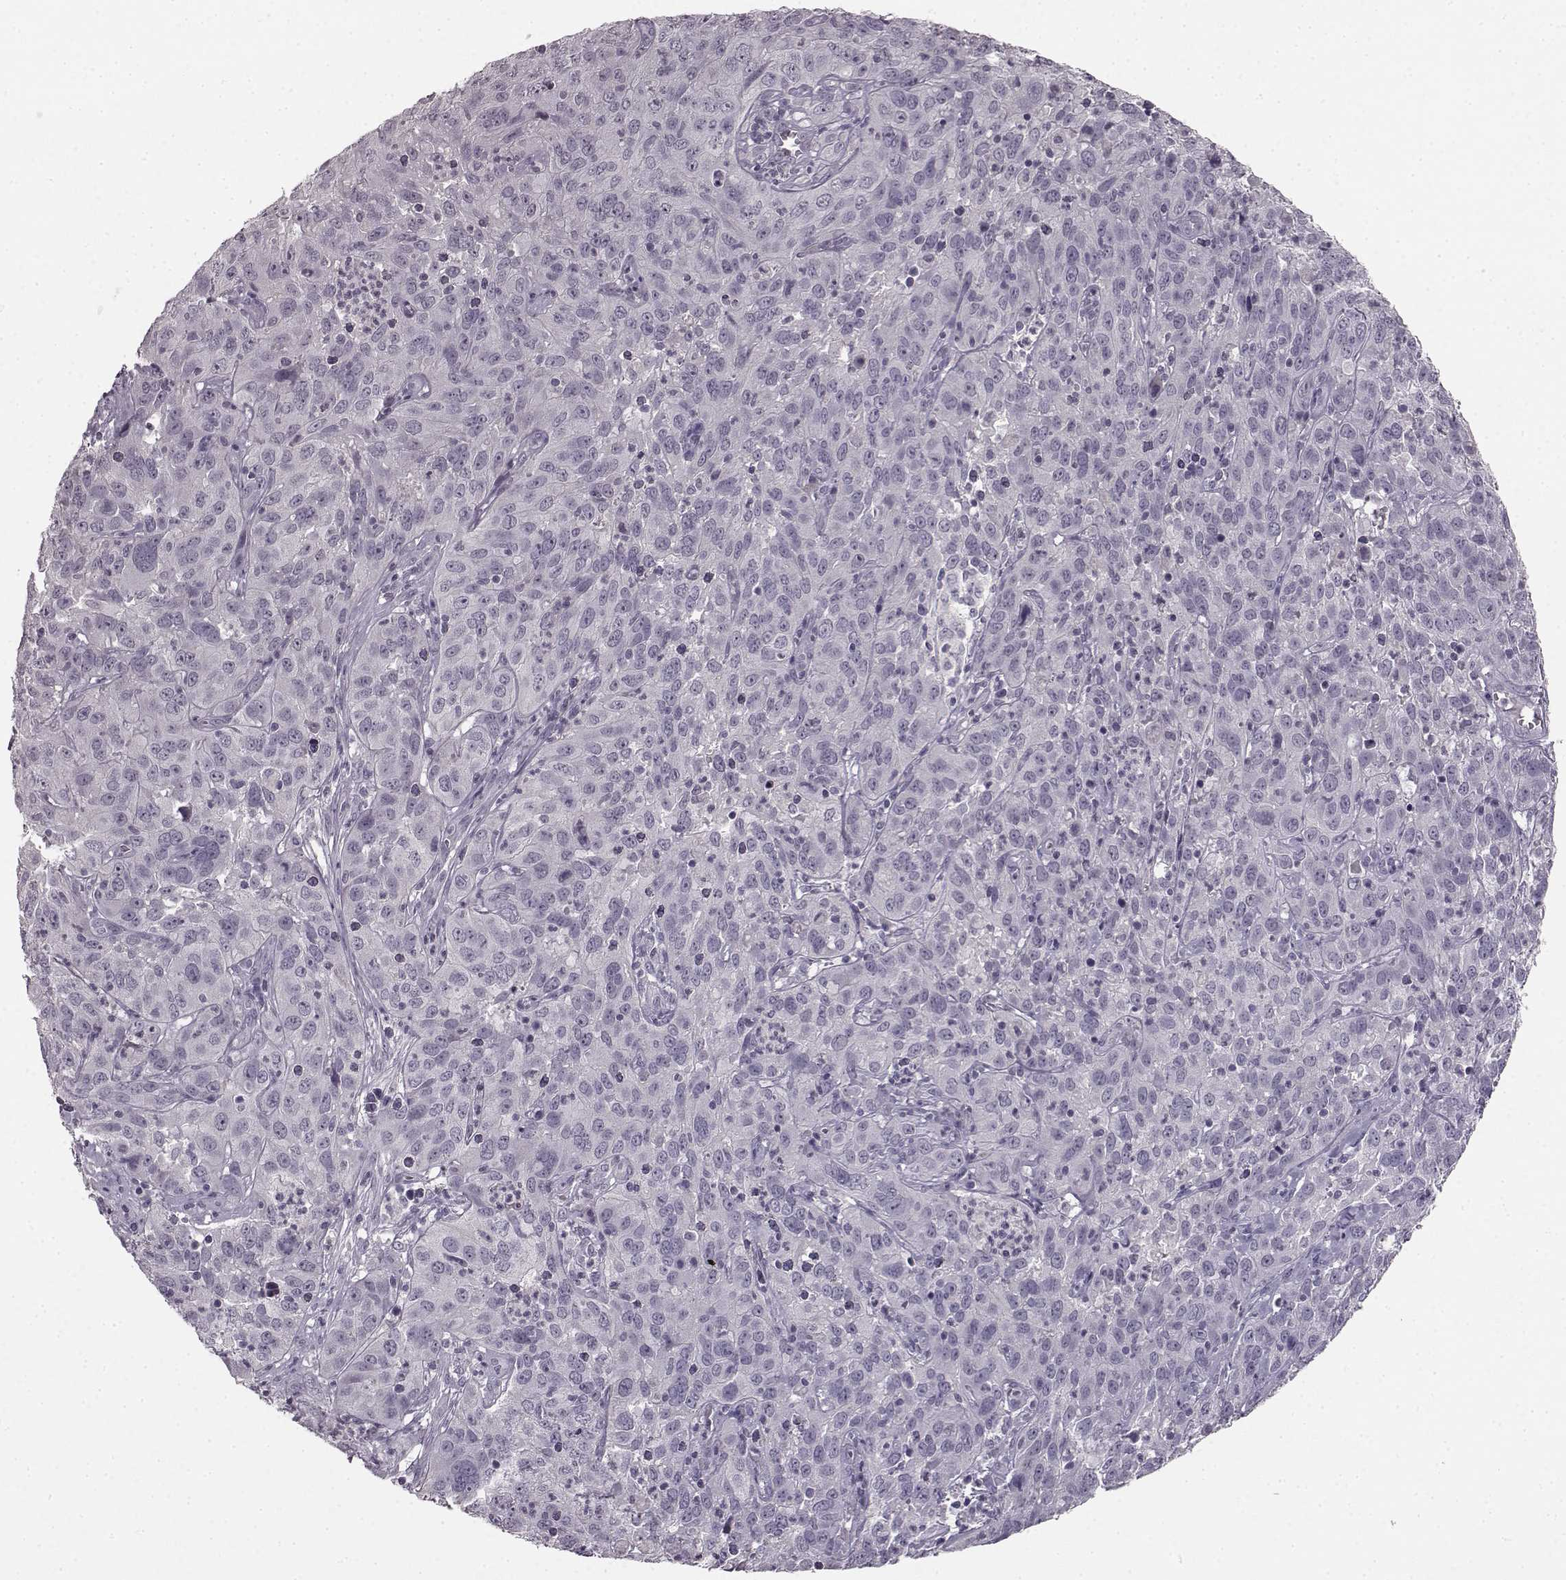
{"staining": {"intensity": "negative", "quantity": "none", "location": "none"}, "tissue": "cervical cancer", "cell_type": "Tumor cells", "image_type": "cancer", "snomed": [{"axis": "morphology", "description": "Squamous cell carcinoma, NOS"}, {"axis": "topography", "description": "Cervix"}], "caption": "Tumor cells are negative for protein expression in human cervical squamous cell carcinoma.", "gene": "LHB", "patient": {"sex": "female", "age": 32}}